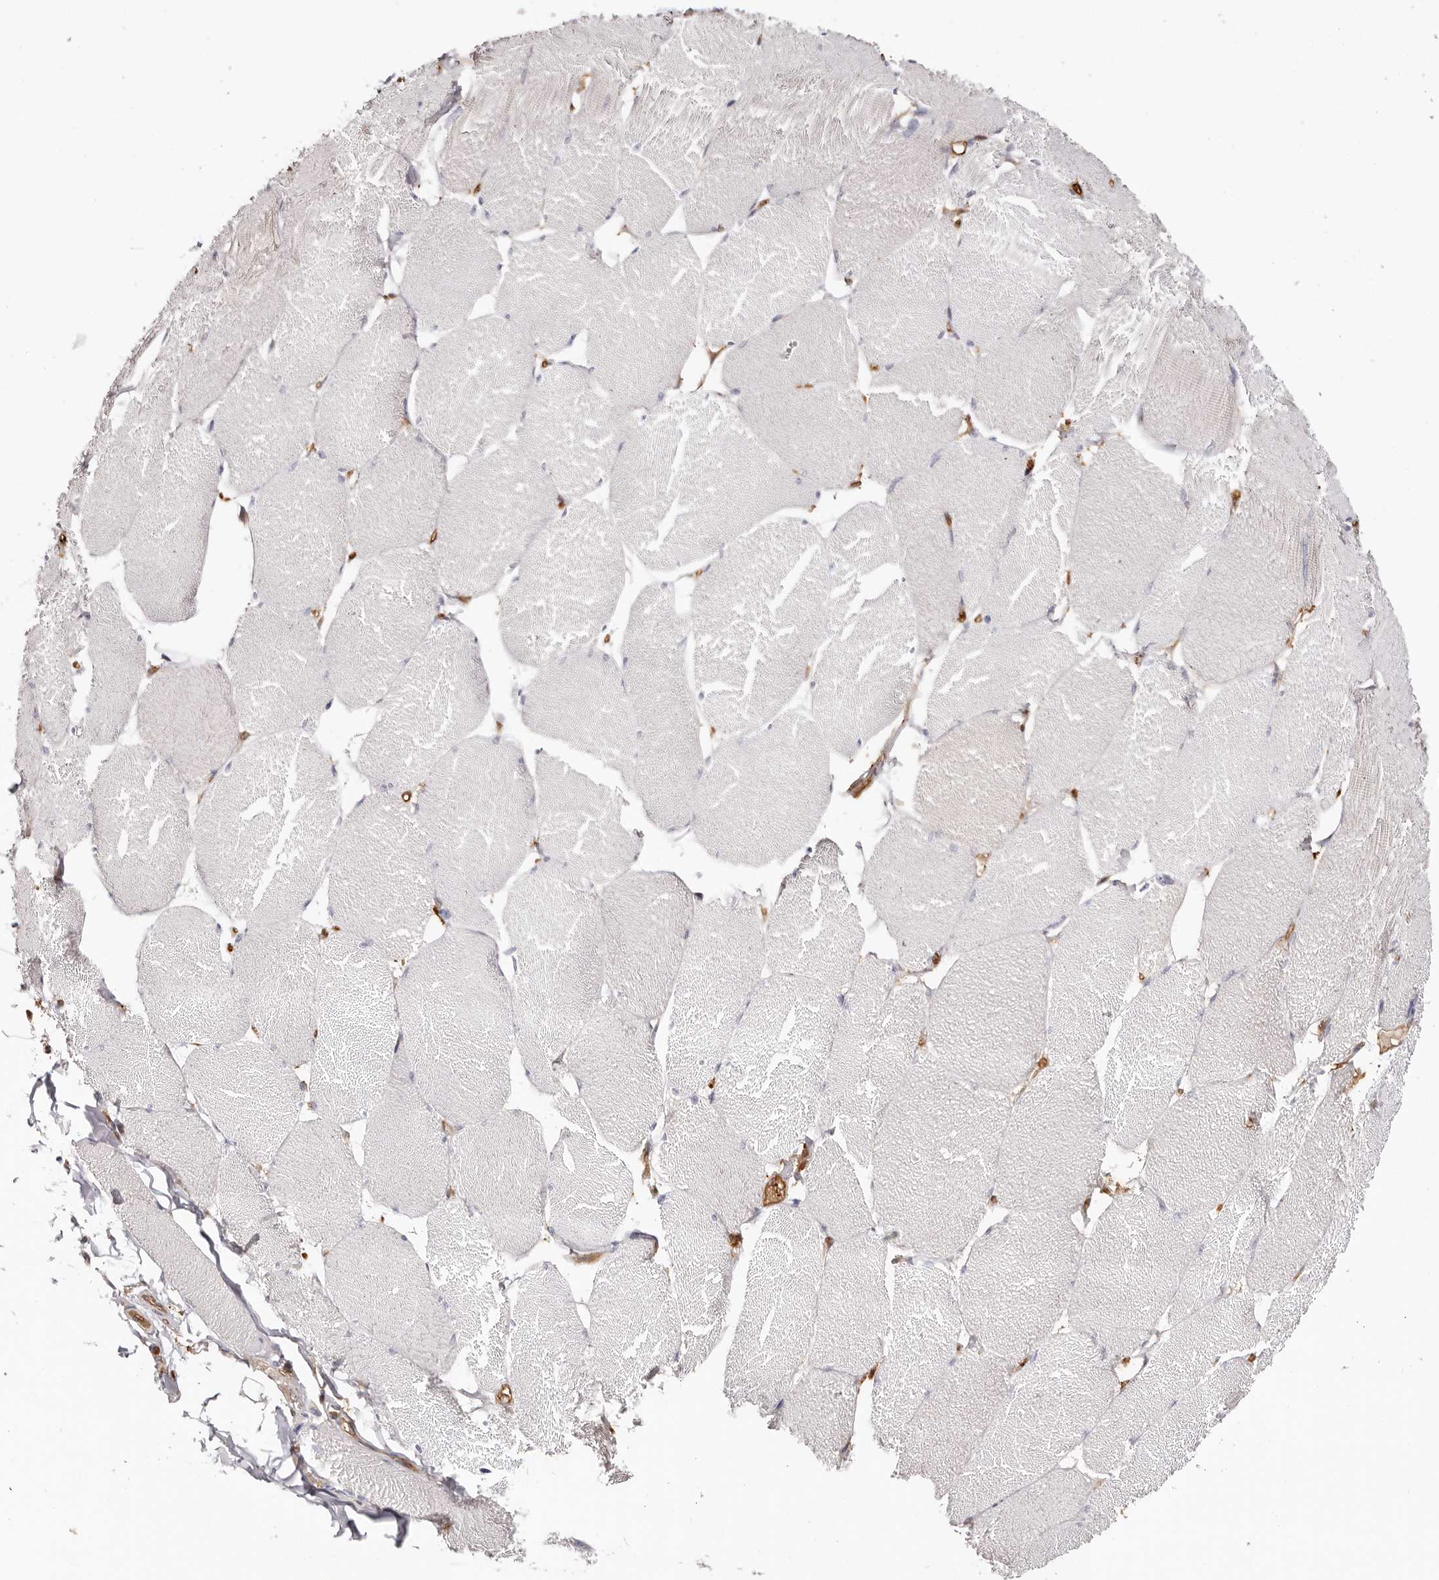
{"staining": {"intensity": "negative", "quantity": "none", "location": "none"}, "tissue": "skeletal muscle", "cell_type": "Myocytes", "image_type": "normal", "snomed": [{"axis": "morphology", "description": "Normal tissue, NOS"}, {"axis": "topography", "description": "Skin"}, {"axis": "topography", "description": "Skeletal muscle"}], "caption": "Myocytes show no significant positivity in normal skeletal muscle. The staining was performed using DAB (3,3'-diaminobenzidine) to visualize the protein expression in brown, while the nuclei were stained in blue with hematoxylin (Magnification: 20x).", "gene": "LAP3", "patient": {"sex": "male", "age": 83}}